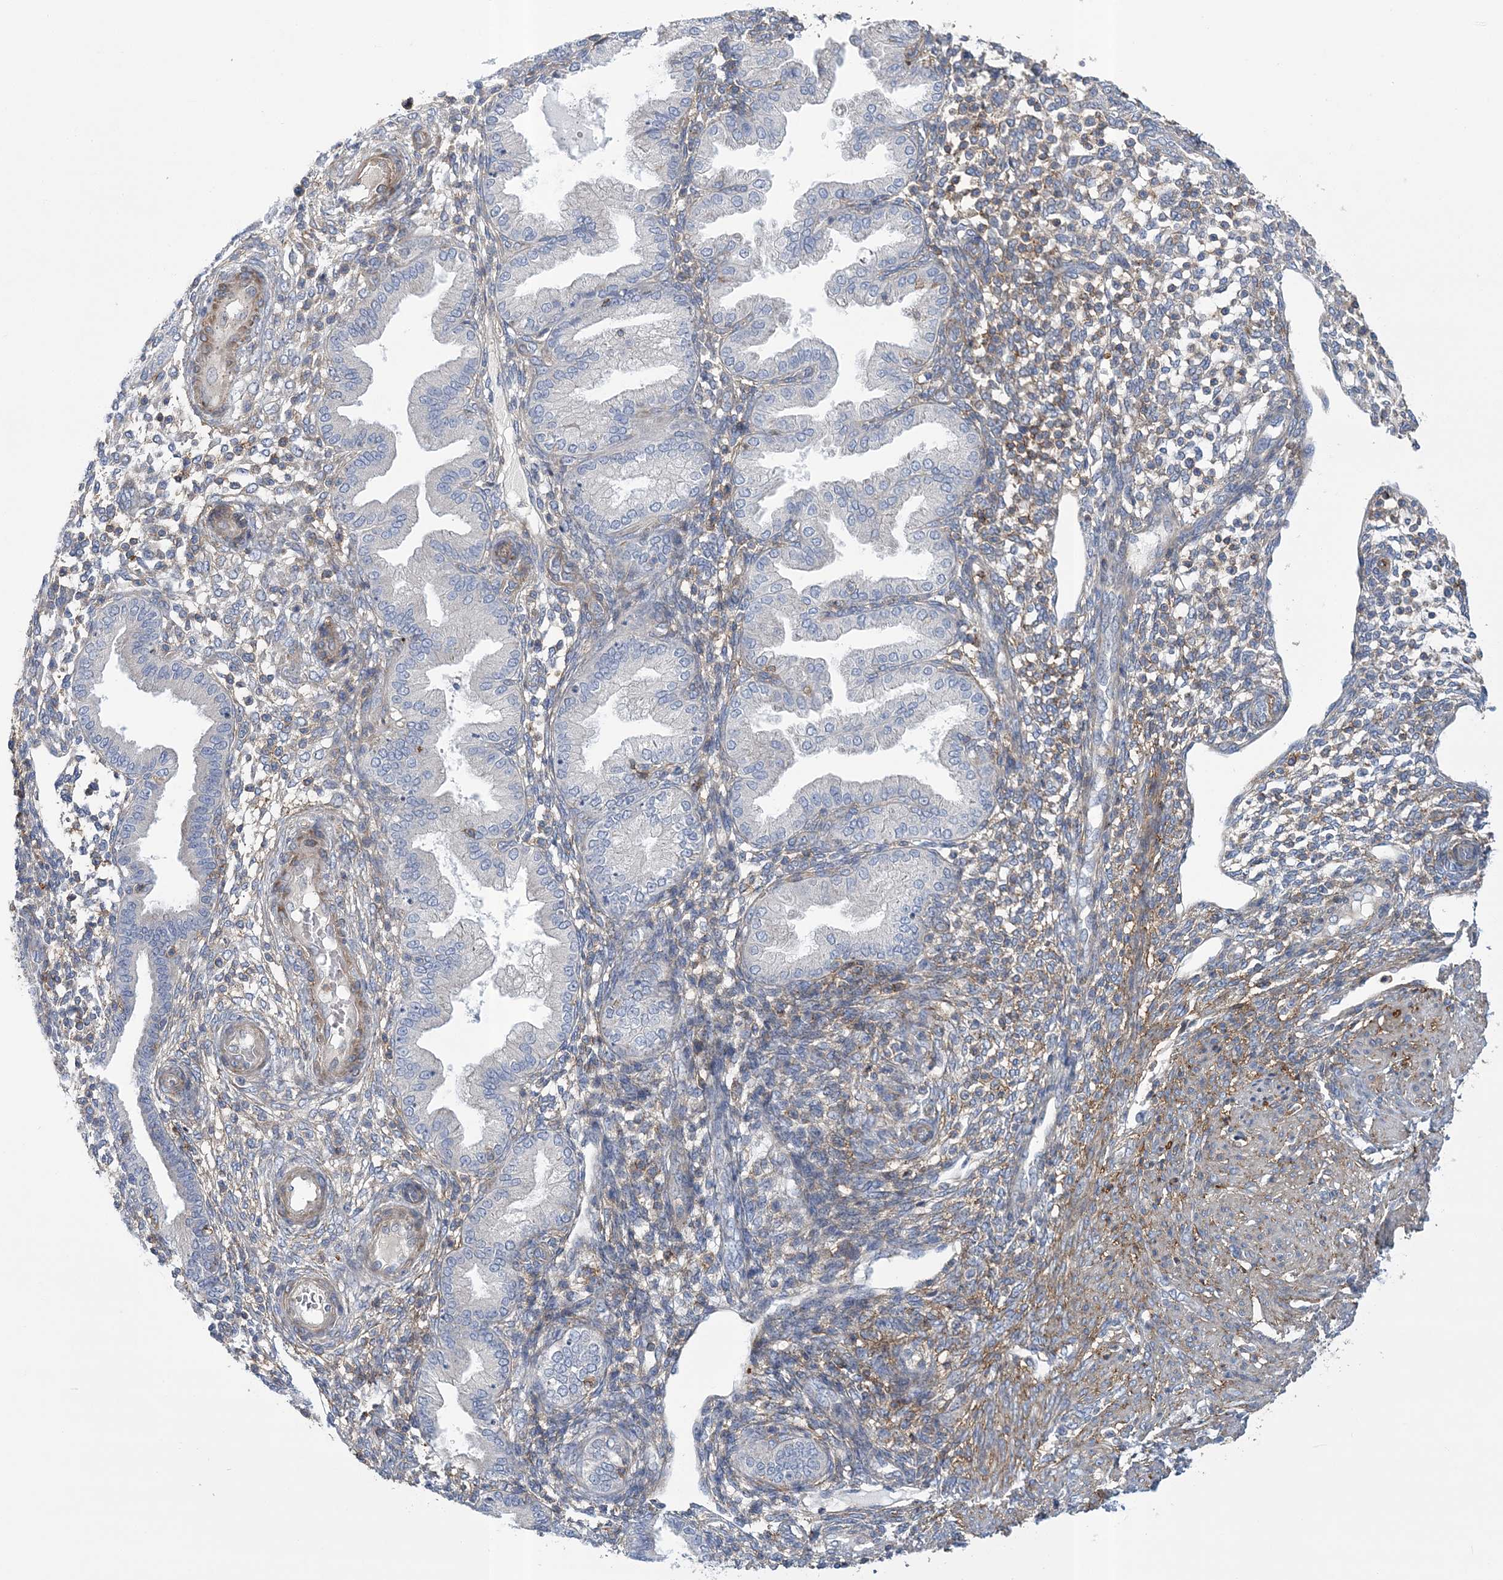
{"staining": {"intensity": "moderate", "quantity": "<25%", "location": "cytoplasmic/membranous"}, "tissue": "endometrium", "cell_type": "Cells in endometrial stroma", "image_type": "normal", "snomed": [{"axis": "morphology", "description": "Normal tissue, NOS"}, {"axis": "topography", "description": "Endometrium"}], "caption": "High-power microscopy captured an immunohistochemistry (IHC) histopathology image of unremarkable endometrium, revealing moderate cytoplasmic/membranous staining in about <25% of cells in endometrial stroma.", "gene": "ARSJ", "patient": {"sex": "female", "age": 53}}